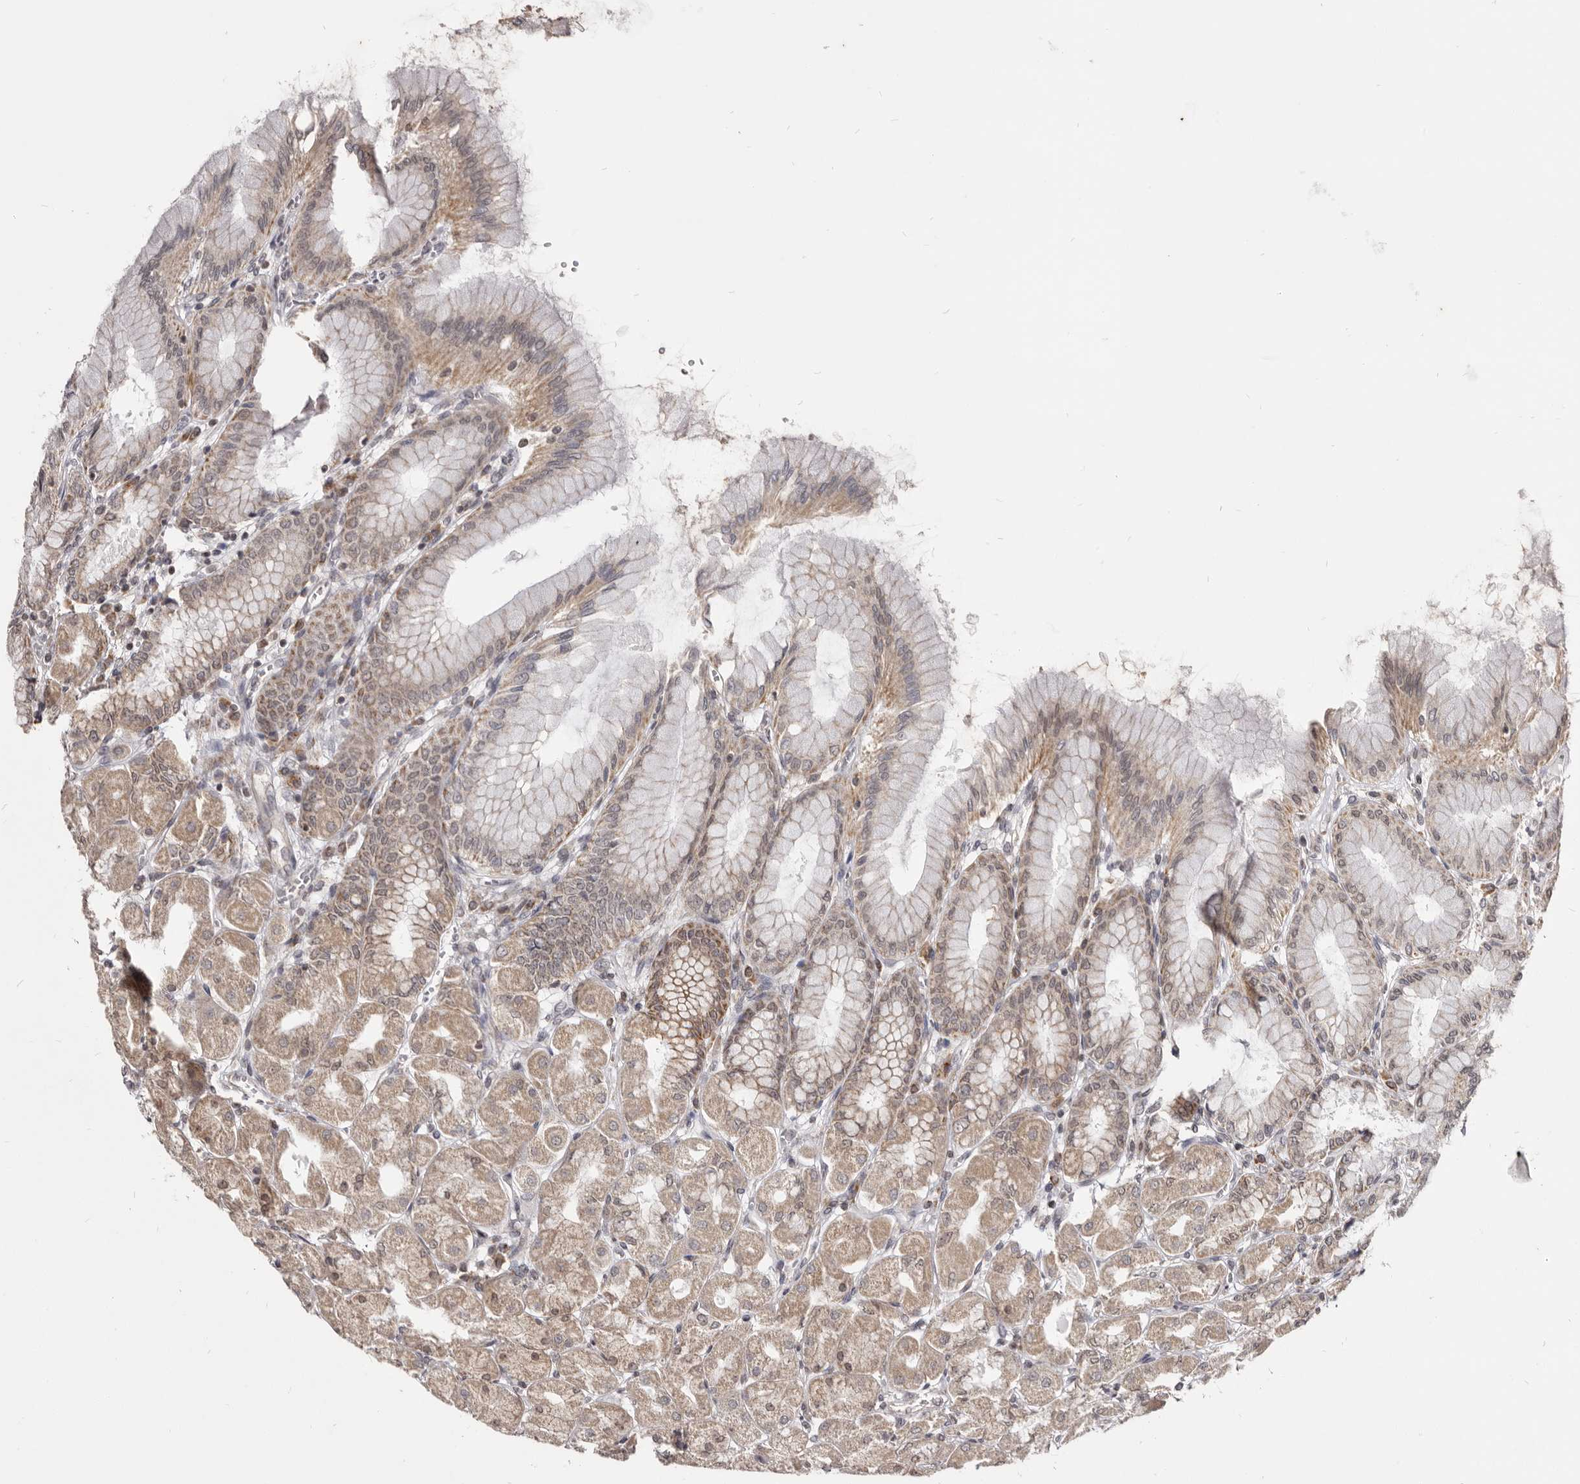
{"staining": {"intensity": "moderate", "quantity": ">75%", "location": "cytoplasmic/membranous"}, "tissue": "stomach", "cell_type": "Glandular cells", "image_type": "normal", "snomed": [{"axis": "morphology", "description": "Normal tissue, NOS"}, {"axis": "topography", "description": "Stomach, upper"}], "caption": "A photomicrograph of human stomach stained for a protein demonstrates moderate cytoplasmic/membranous brown staining in glandular cells.", "gene": "THUMPD1", "patient": {"sex": "female", "age": 56}}